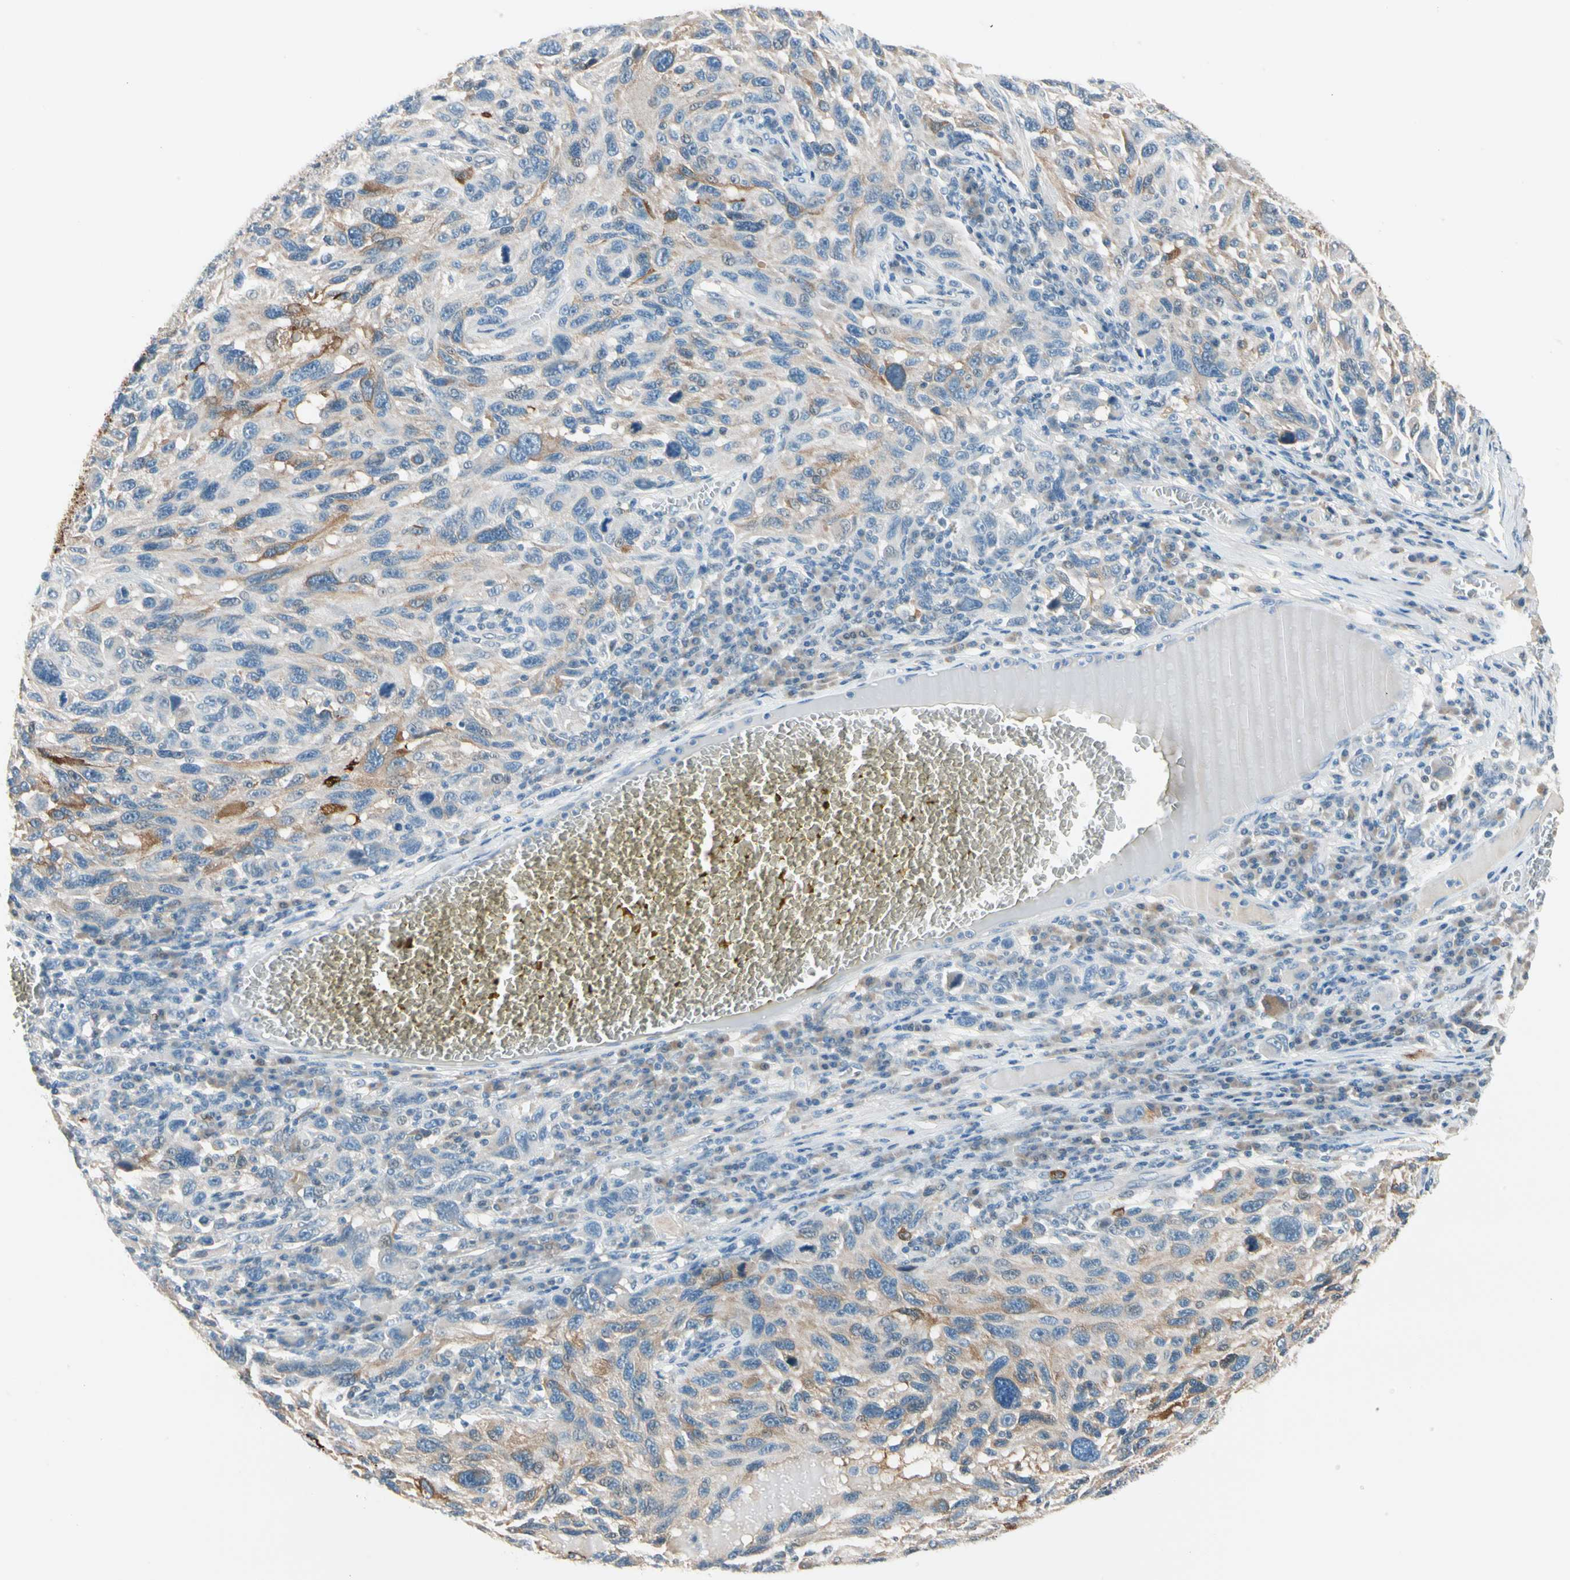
{"staining": {"intensity": "weak", "quantity": "25%-75%", "location": "cytoplasmic/membranous"}, "tissue": "melanoma", "cell_type": "Tumor cells", "image_type": "cancer", "snomed": [{"axis": "morphology", "description": "Malignant melanoma, NOS"}, {"axis": "topography", "description": "Skin"}], "caption": "Human malignant melanoma stained with a brown dye demonstrates weak cytoplasmic/membranous positive staining in approximately 25%-75% of tumor cells.", "gene": "STK40", "patient": {"sex": "male", "age": 53}}